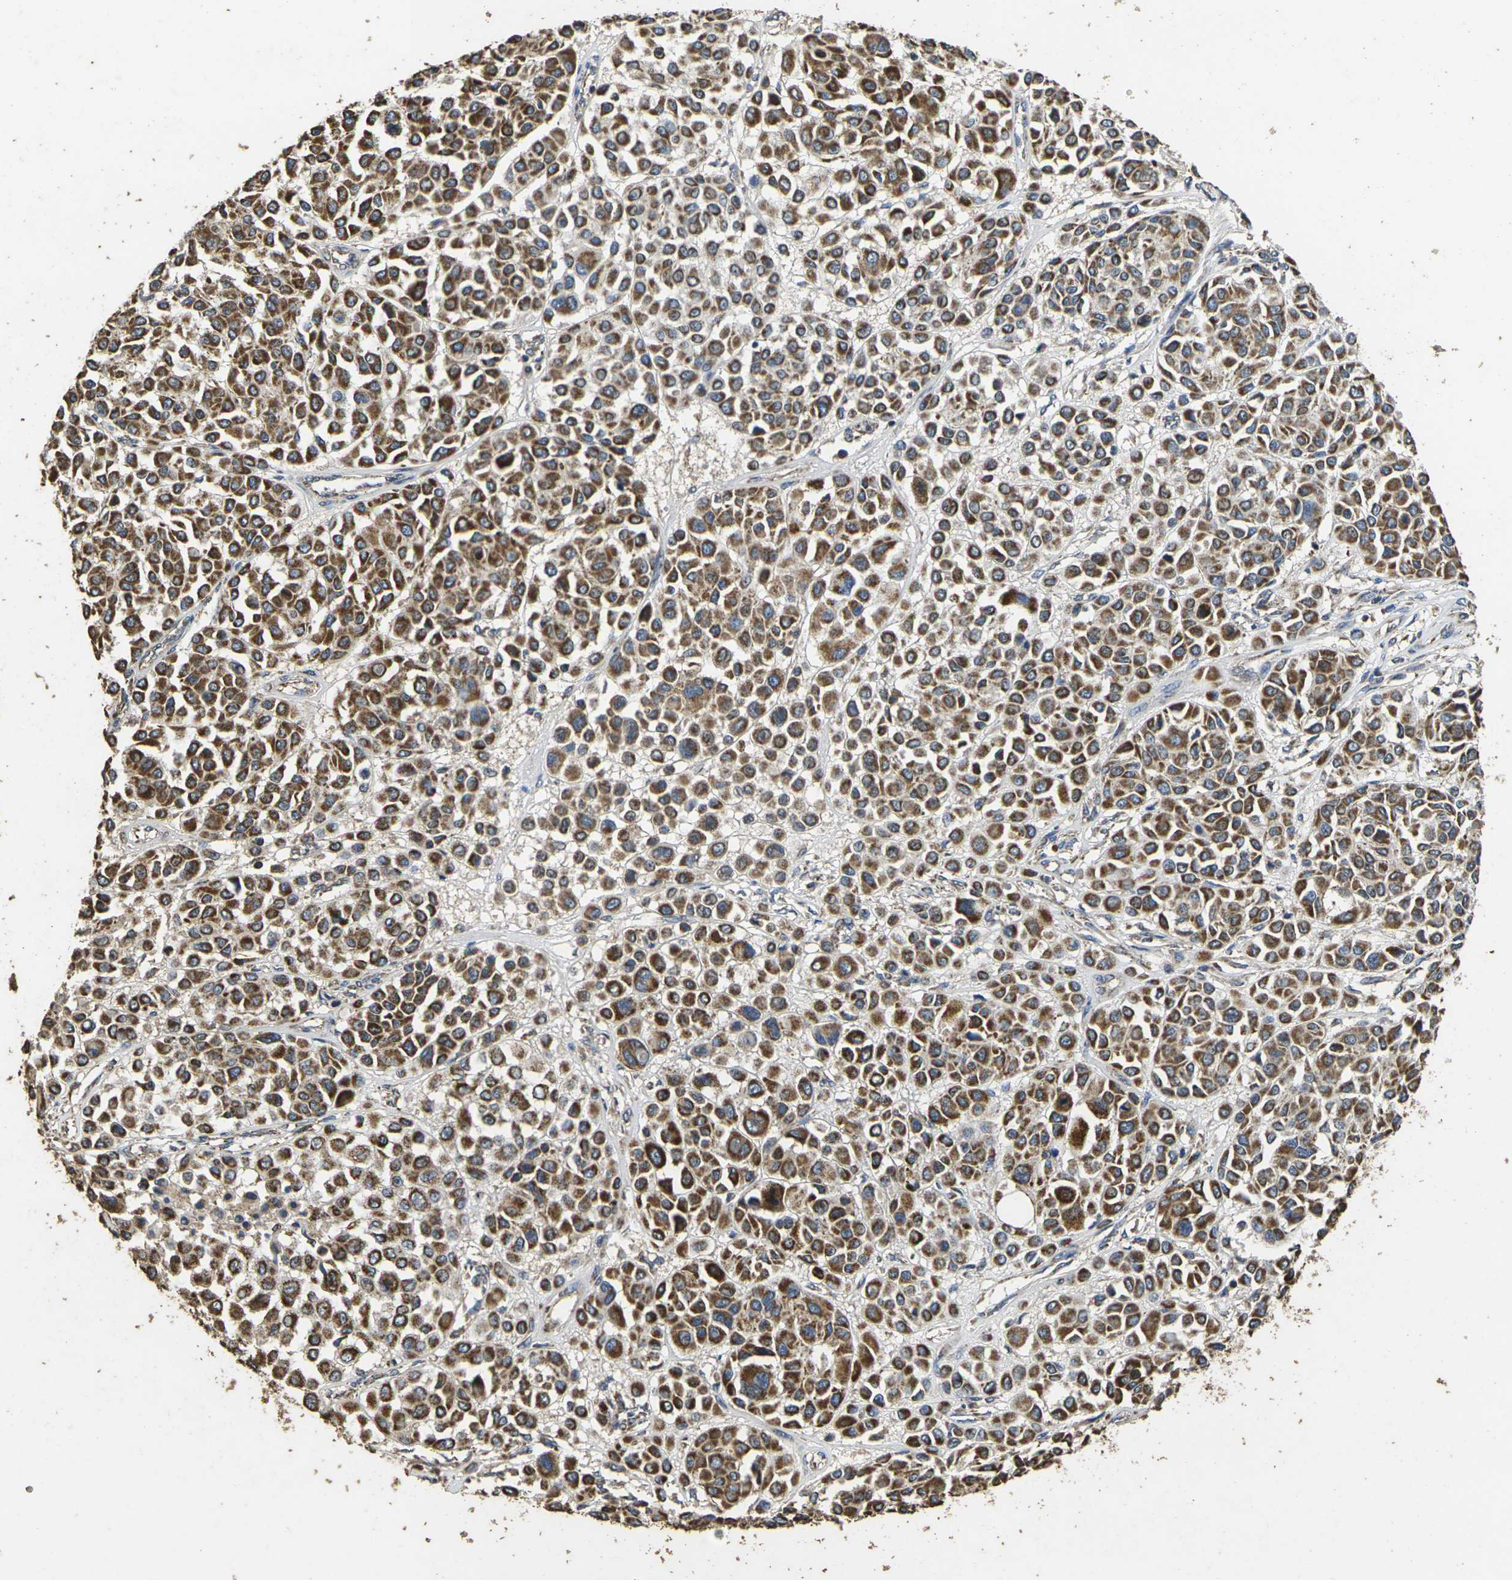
{"staining": {"intensity": "moderate", "quantity": ">75%", "location": "cytoplasmic/membranous"}, "tissue": "melanoma", "cell_type": "Tumor cells", "image_type": "cancer", "snomed": [{"axis": "morphology", "description": "Malignant melanoma, Metastatic site"}, {"axis": "topography", "description": "Soft tissue"}], "caption": "Tumor cells exhibit moderate cytoplasmic/membranous staining in about >75% of cells in melanoma. The protein is stained brown, and the nuclei are stained in blue (DAB IHC with brightfield microscopy, high magnification).", "gene": "MAPK11", "patient": {"sex": "male", "age": 41}}